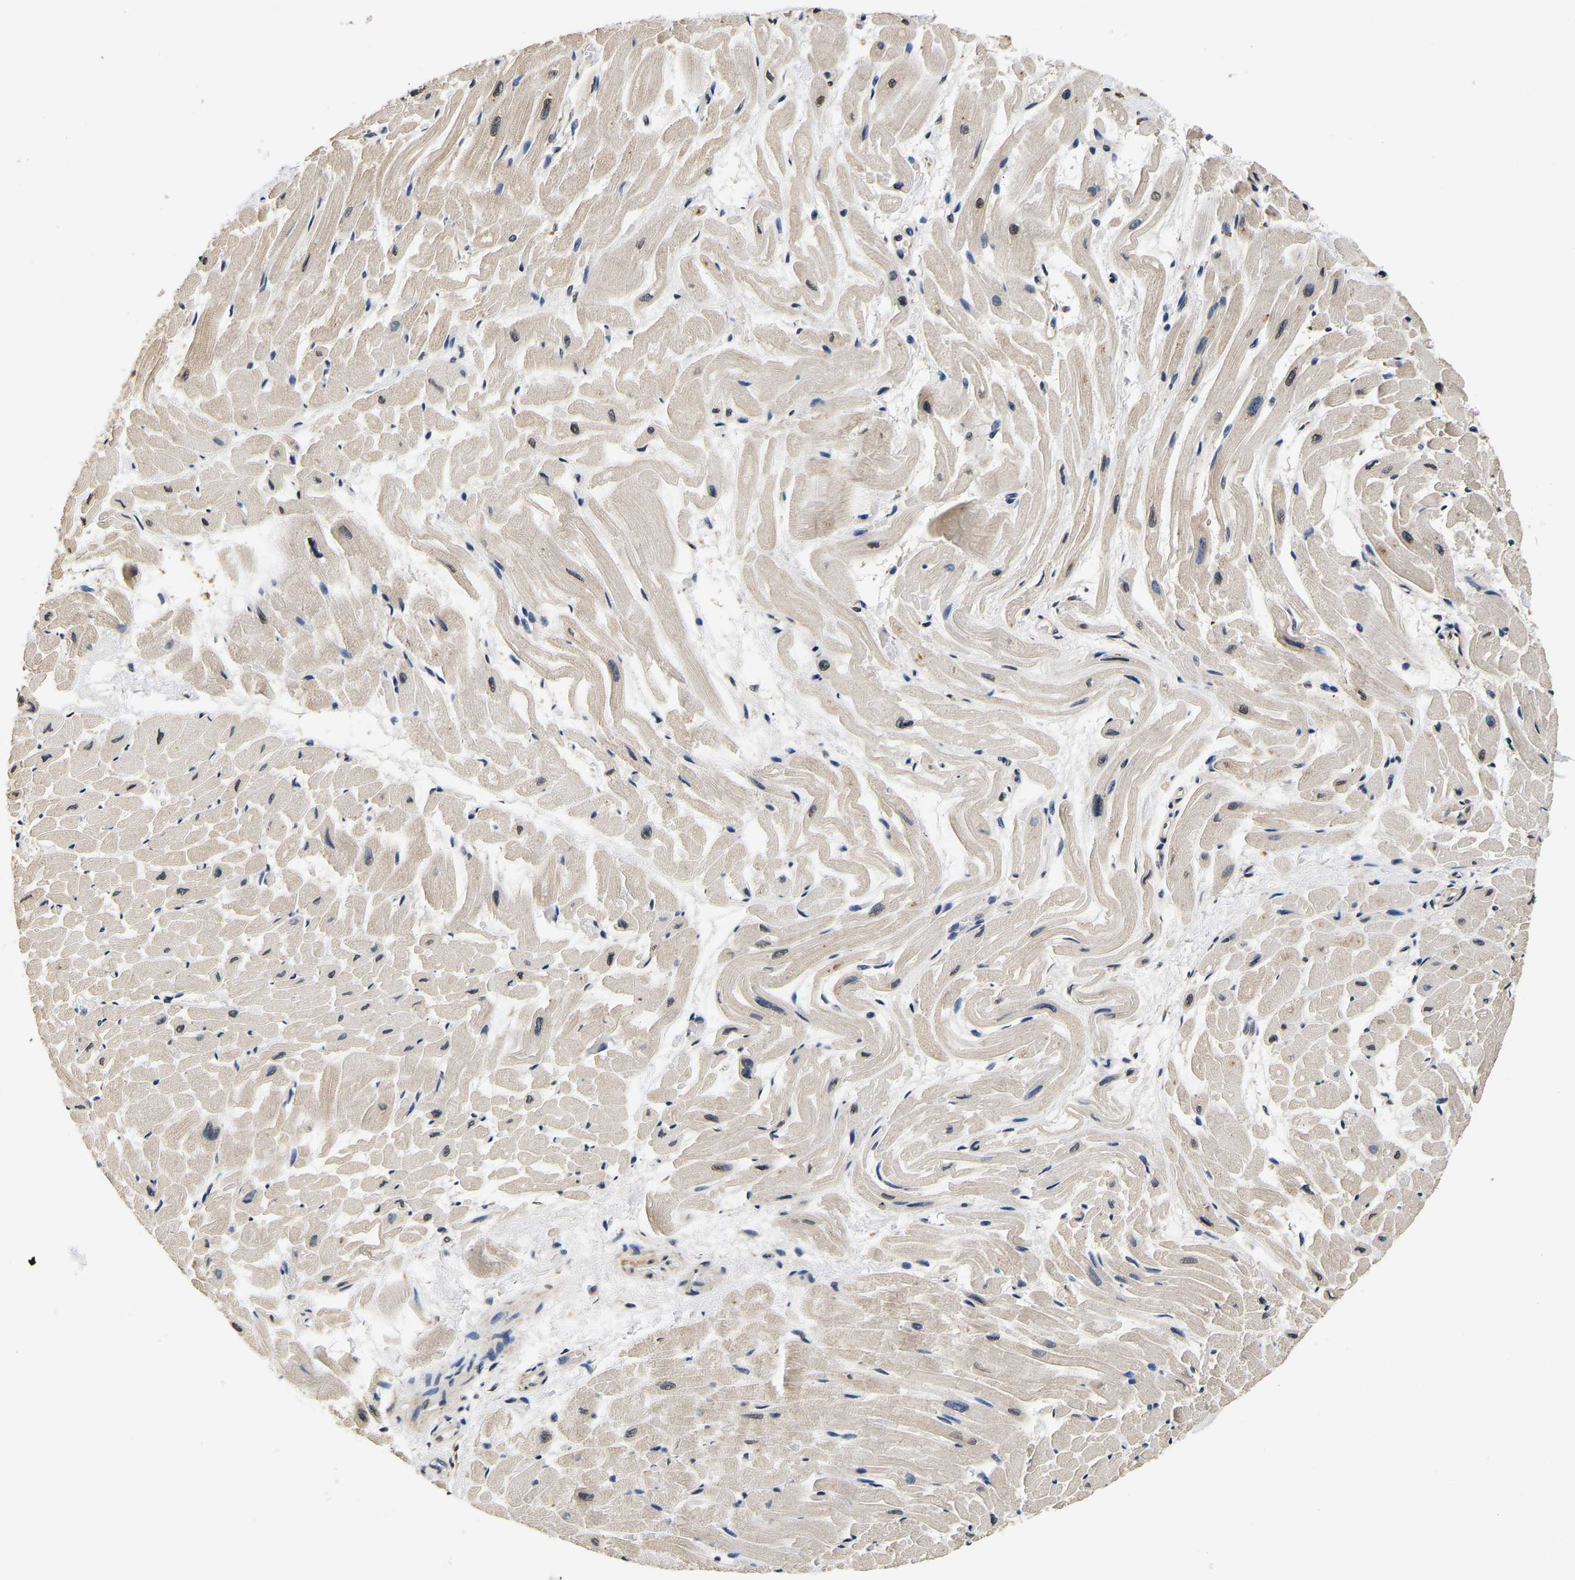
{"staining": {"intensity": "moderate", "quantity": "<25%", "location": "nuclear"}, "tissue": "heart muscle", "cell_type": "Cardiomyocytes", "image_type": "normal", "snomed": [{"axis": "morphology", "description": "Normal tissue, NOS"}, {"axis": "topography", "description": "Heart"}], "caption": "Unremarkable heart muscle displays moderate nuclear expression in about <25% of cardiomyocytes, visualized by immunohistochemistry.", "gene": "RUVBL1", "patient": {"sex": "male", "age": 45}}